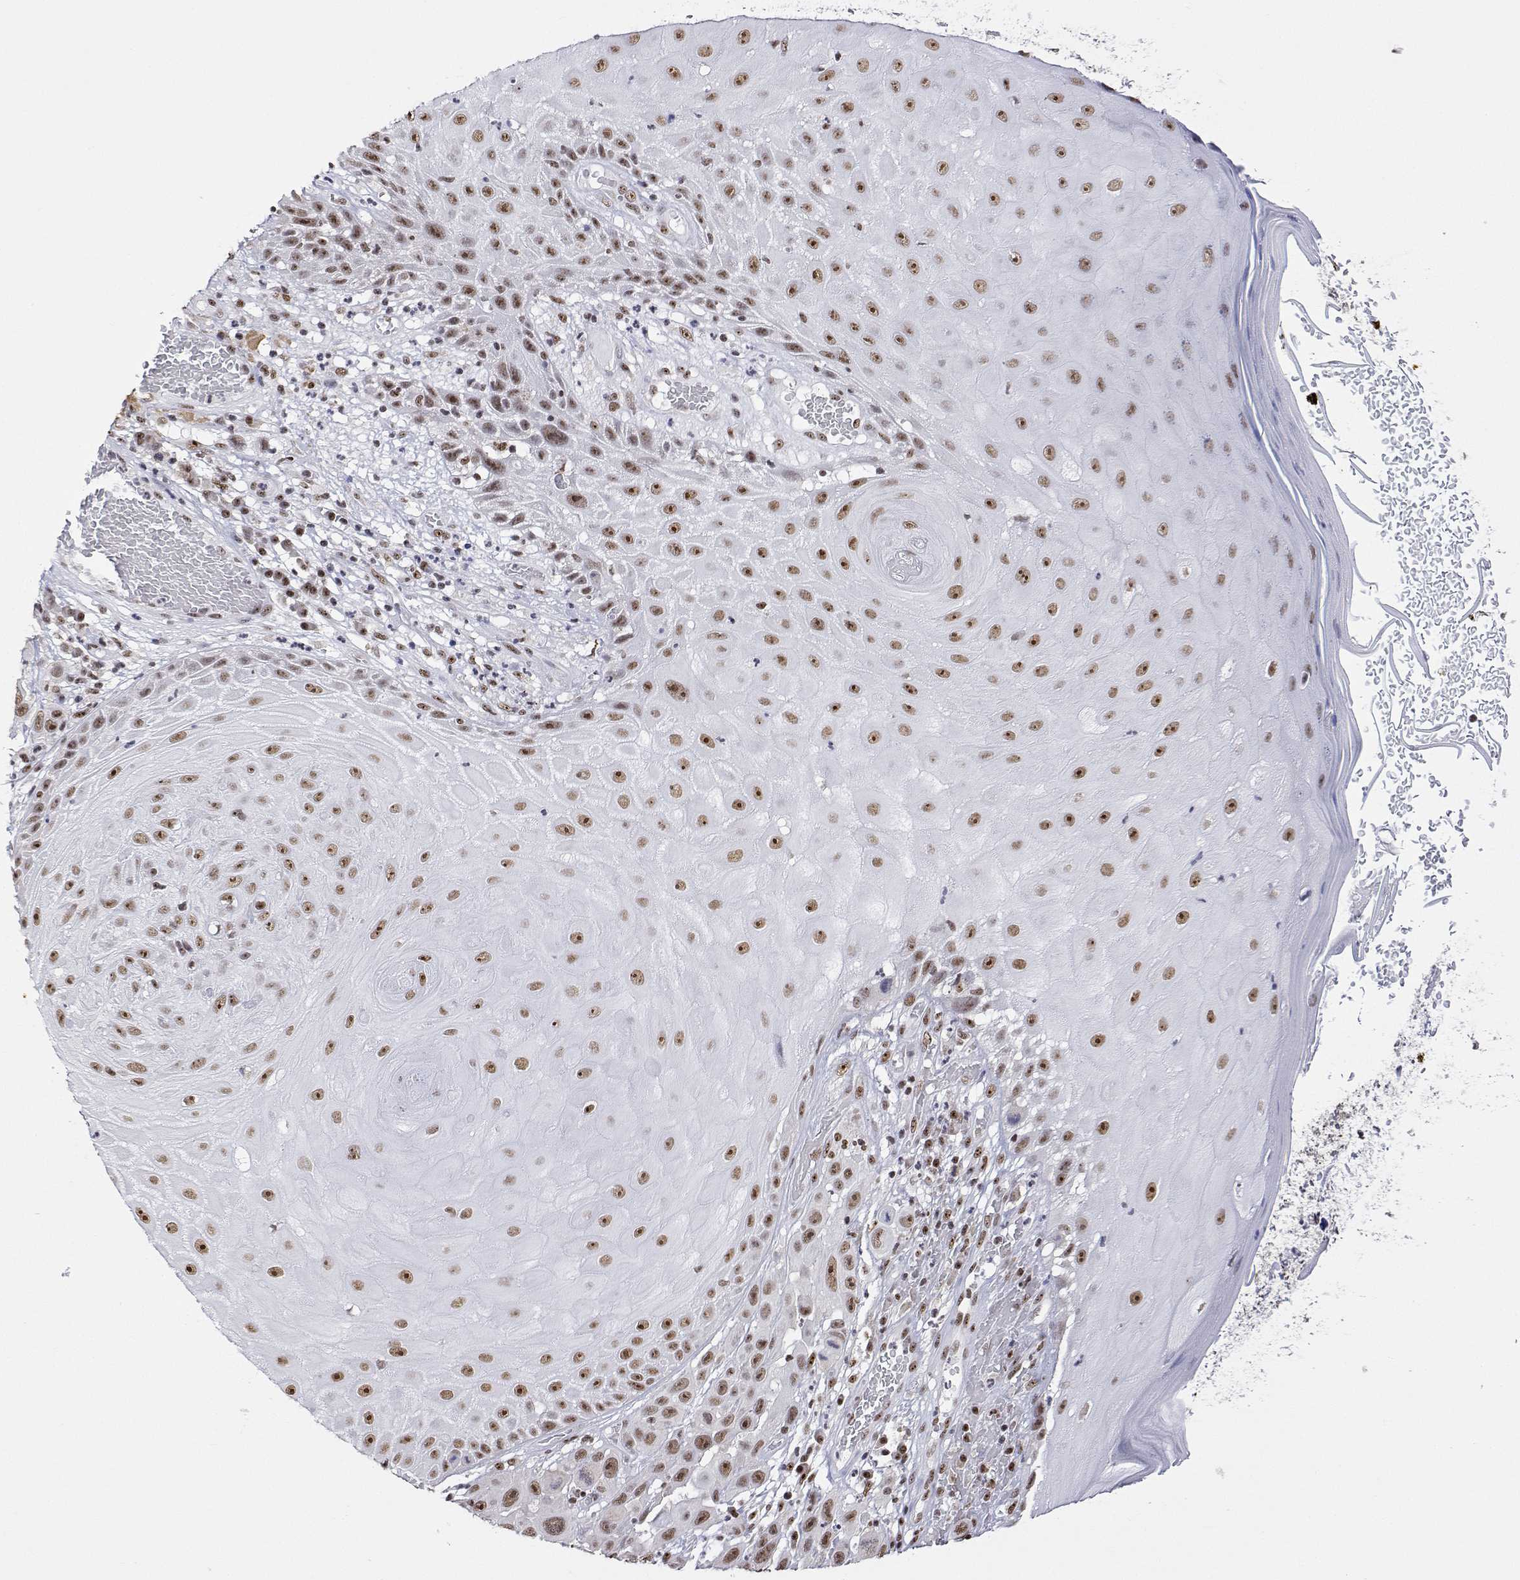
{"staining": {"intensity": "moderate", "quantity": ">75%", "location": "nuclear"}, "tissue": "skin cancer", "cell_type": "Tumor cells", "image_type": "cancer", "snomed": [{"axis": "morphology", "description": "Squamous cell carcinoma, NOS"}, {"axis": "topography", "description": "Skin"}], "caption": "Squamous cell carcinoma (skin) tissue reveals moderate nuclear staining in about >75% of tumor cells, visualized by immunohistochemistry.", "gene": "ADAR", "patient": {"sex": "male", "age": 81}}